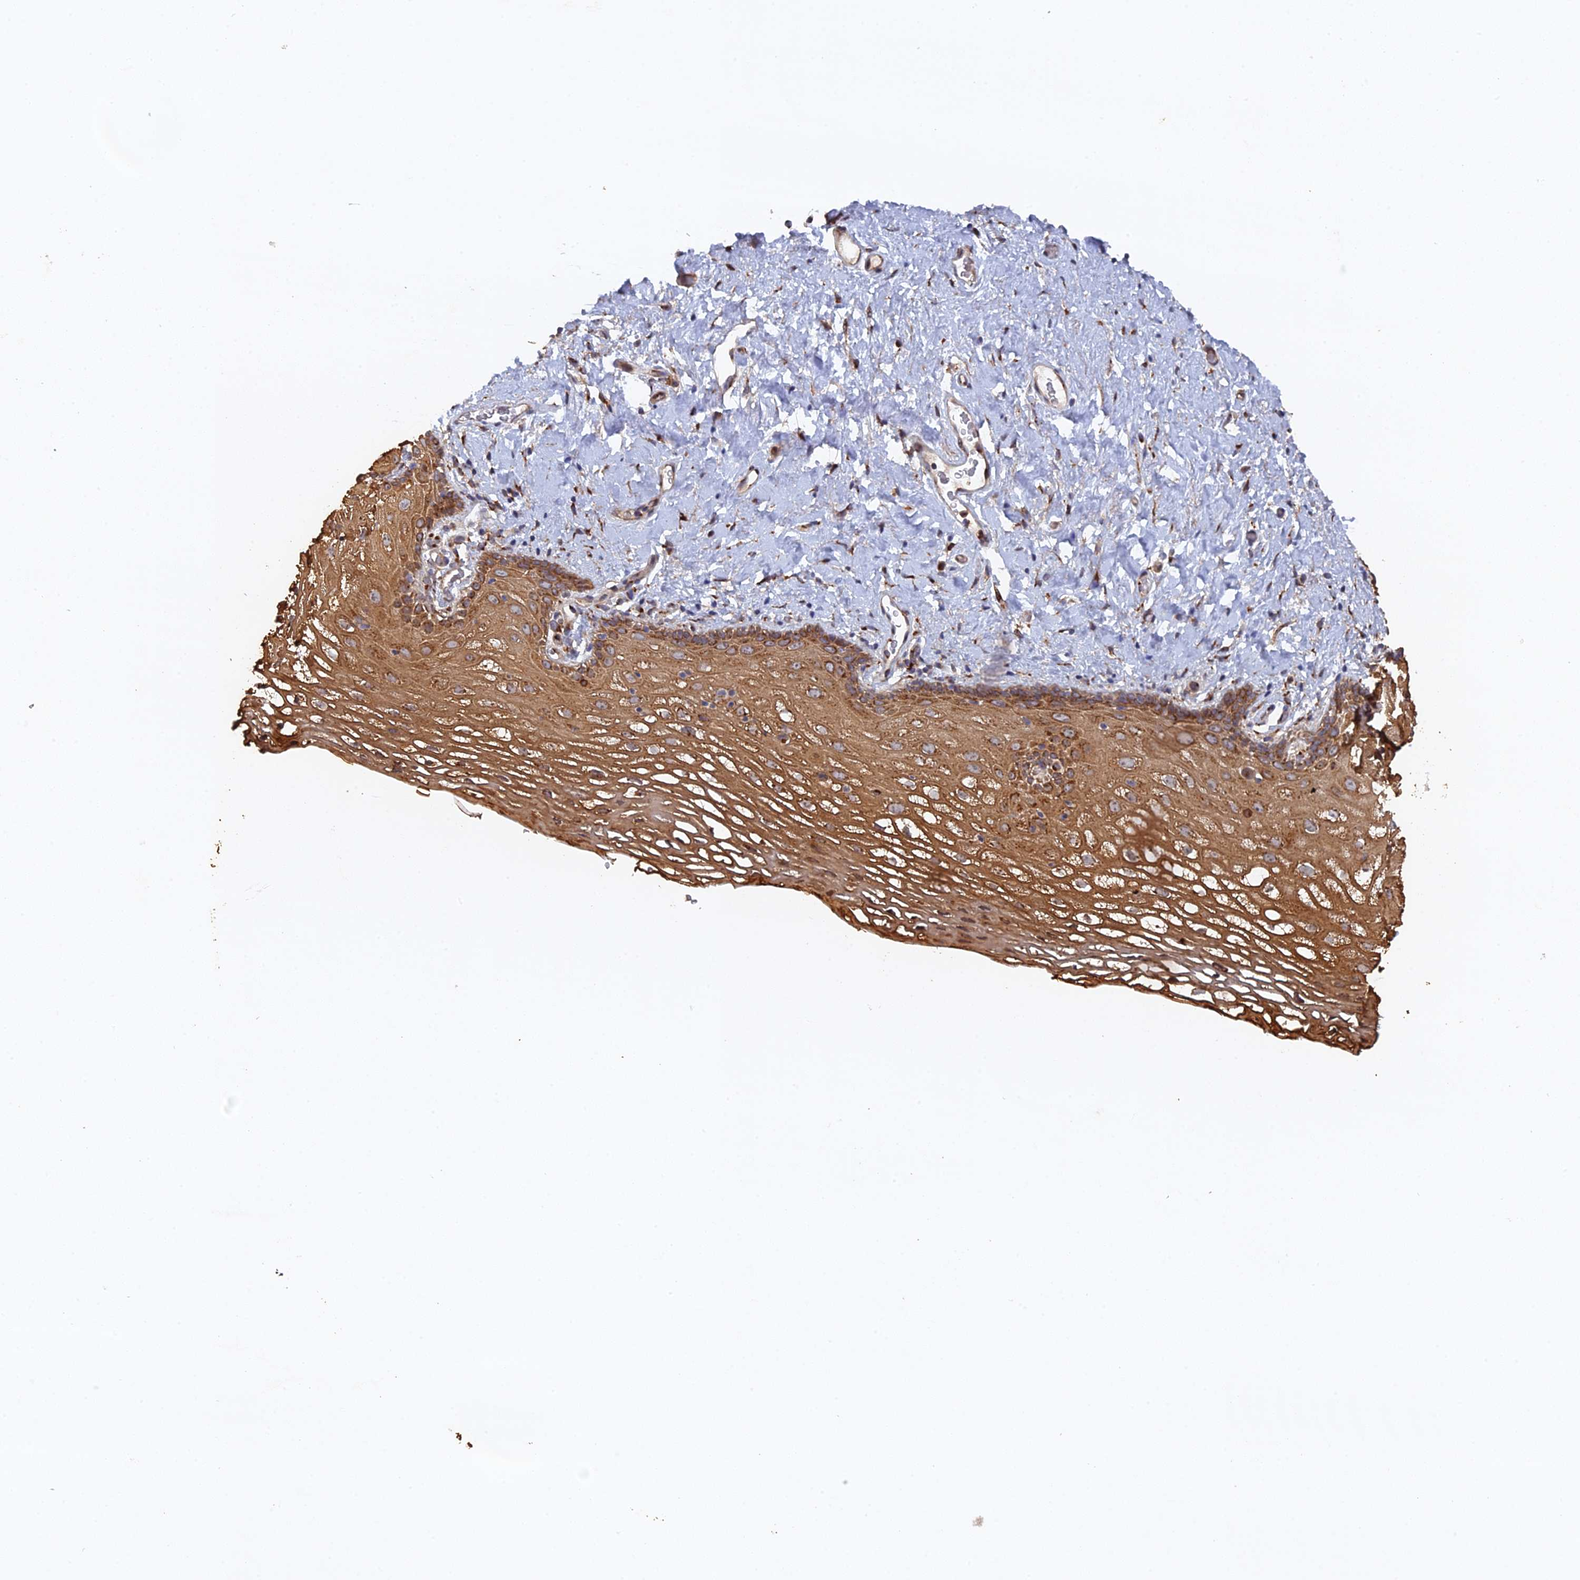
{"staining": {"intensity": "moderate", "quantity": ">75%", "location": "cytoplasmic/membranous"}, "tissue": "vagina", "cell_type": "Squamous epithelial cells", "image_type": "normal", "snomed": [{"axis": "morphology", "description": "Normal tissue, NOS"}, {"axis": "morphology", "description": "Adenocarcinoma, NOS"}, {"axis": "topography", "description": "Rectum"}, {"axis": "topography", "description": "Vagina"}], "caption": "This image shows IHC staining of normal human vagina, with medium moderate cytoplasmic/membranous staining in about >75% of squamous epithelial cells.", "gene": "VPS37C", "patient": {"sex": "female", "age": 71}}